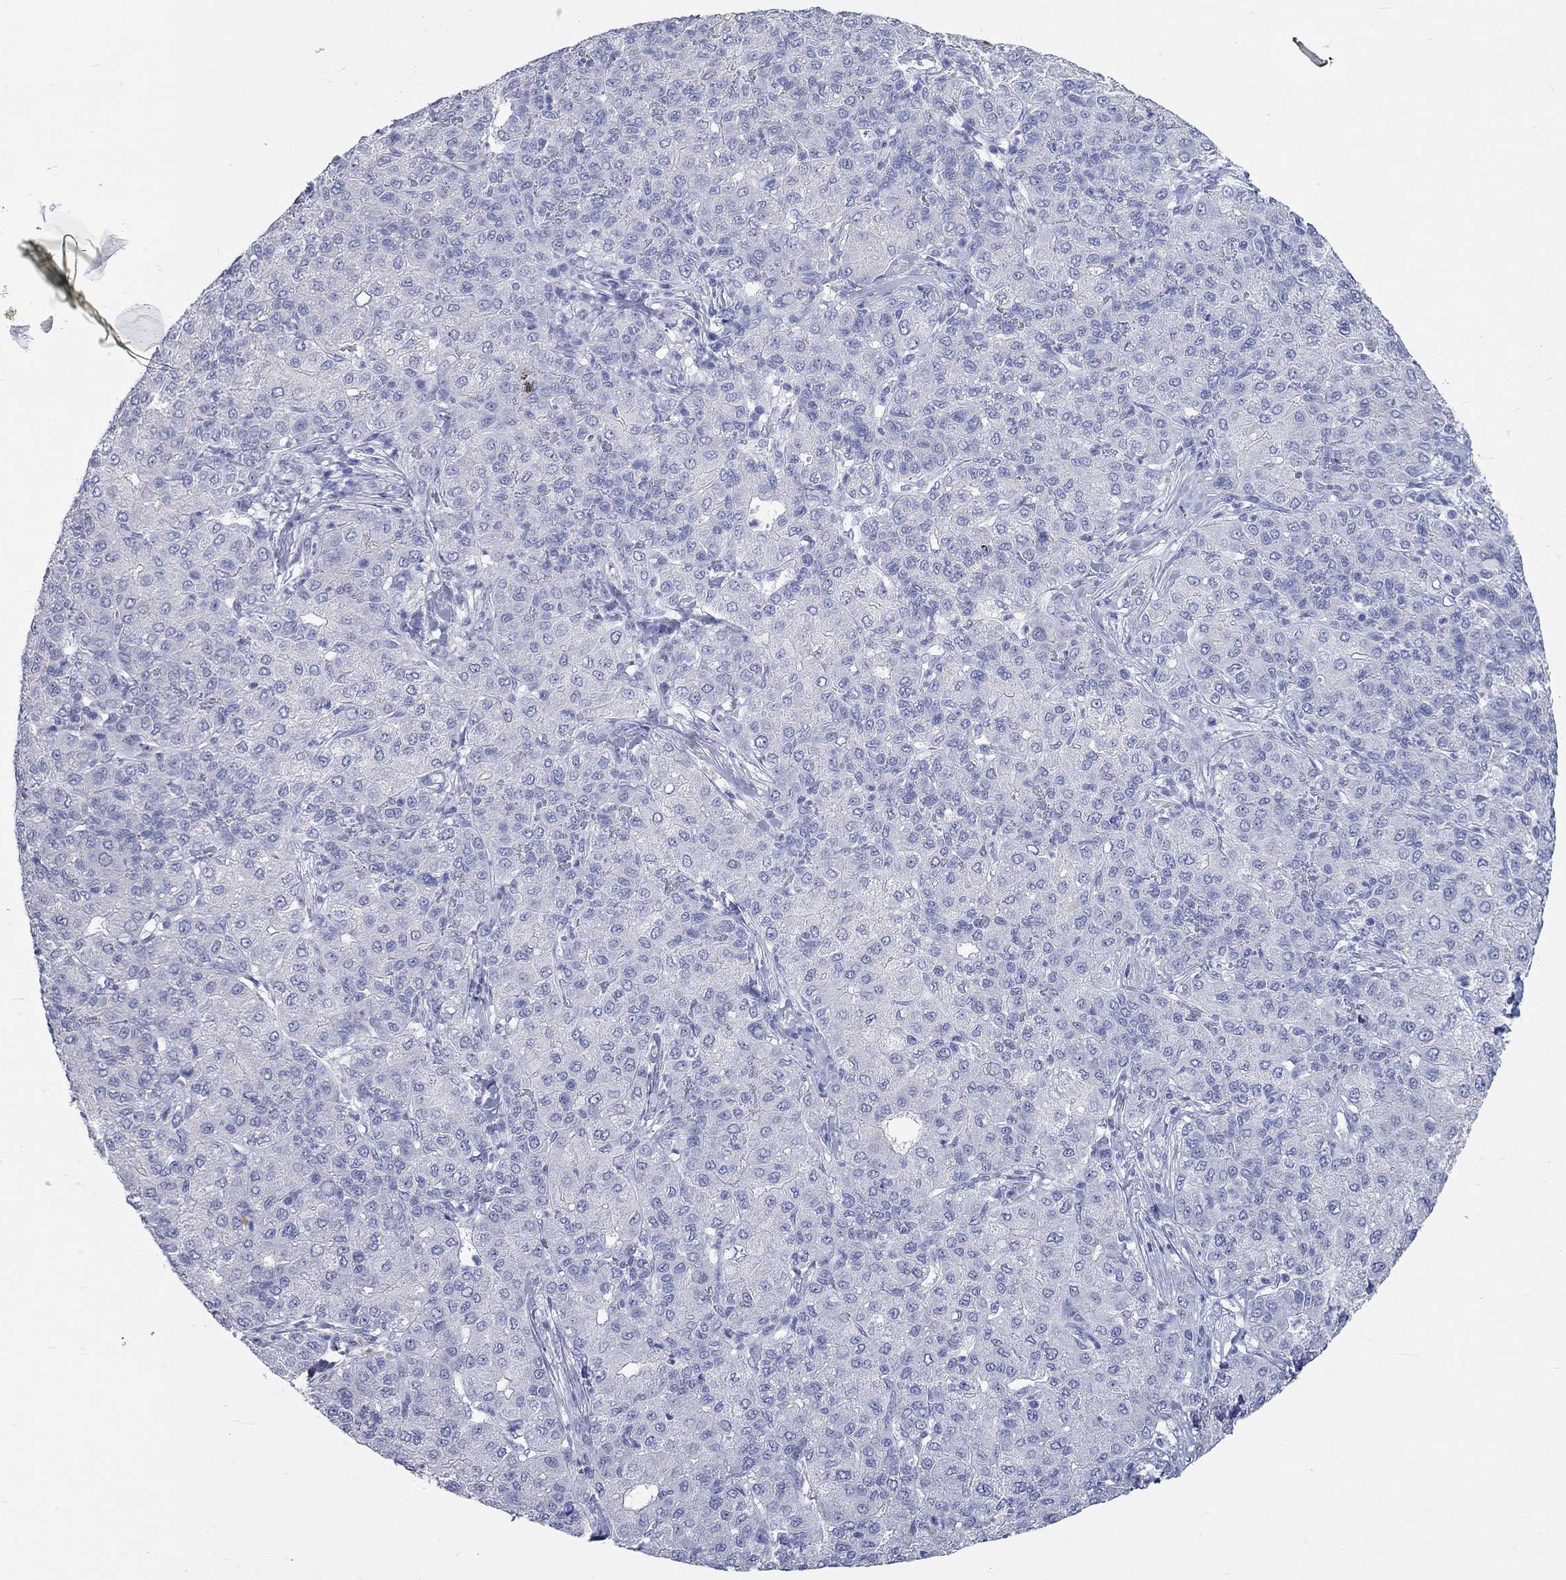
{"staining": {"intensity": "negative", "quantity": "none", "location": "none"}, "tissue": "liver cancer", "cell_type": "Tumor cells", "image_type": "cancer", "snomed": [{"axis": "morphology", "description": "Carcinoma, Hepatocellular, NOS"}, {"axis": "topography", "description": "Liver"}], "caption": "Immunohistochemistry (IHC) micrograph of liver hepatocellular carcinoma stained for a protein (brown), which demonstrates no staining in tumor cells. The staining was performed using DAB to visualize the protein expression in brown, while the nuclei were stained in blue with hematoxylin (Magnification: 20x).", "gene": "SPATA9", "patient": {"sex": "male", "age": 65}}